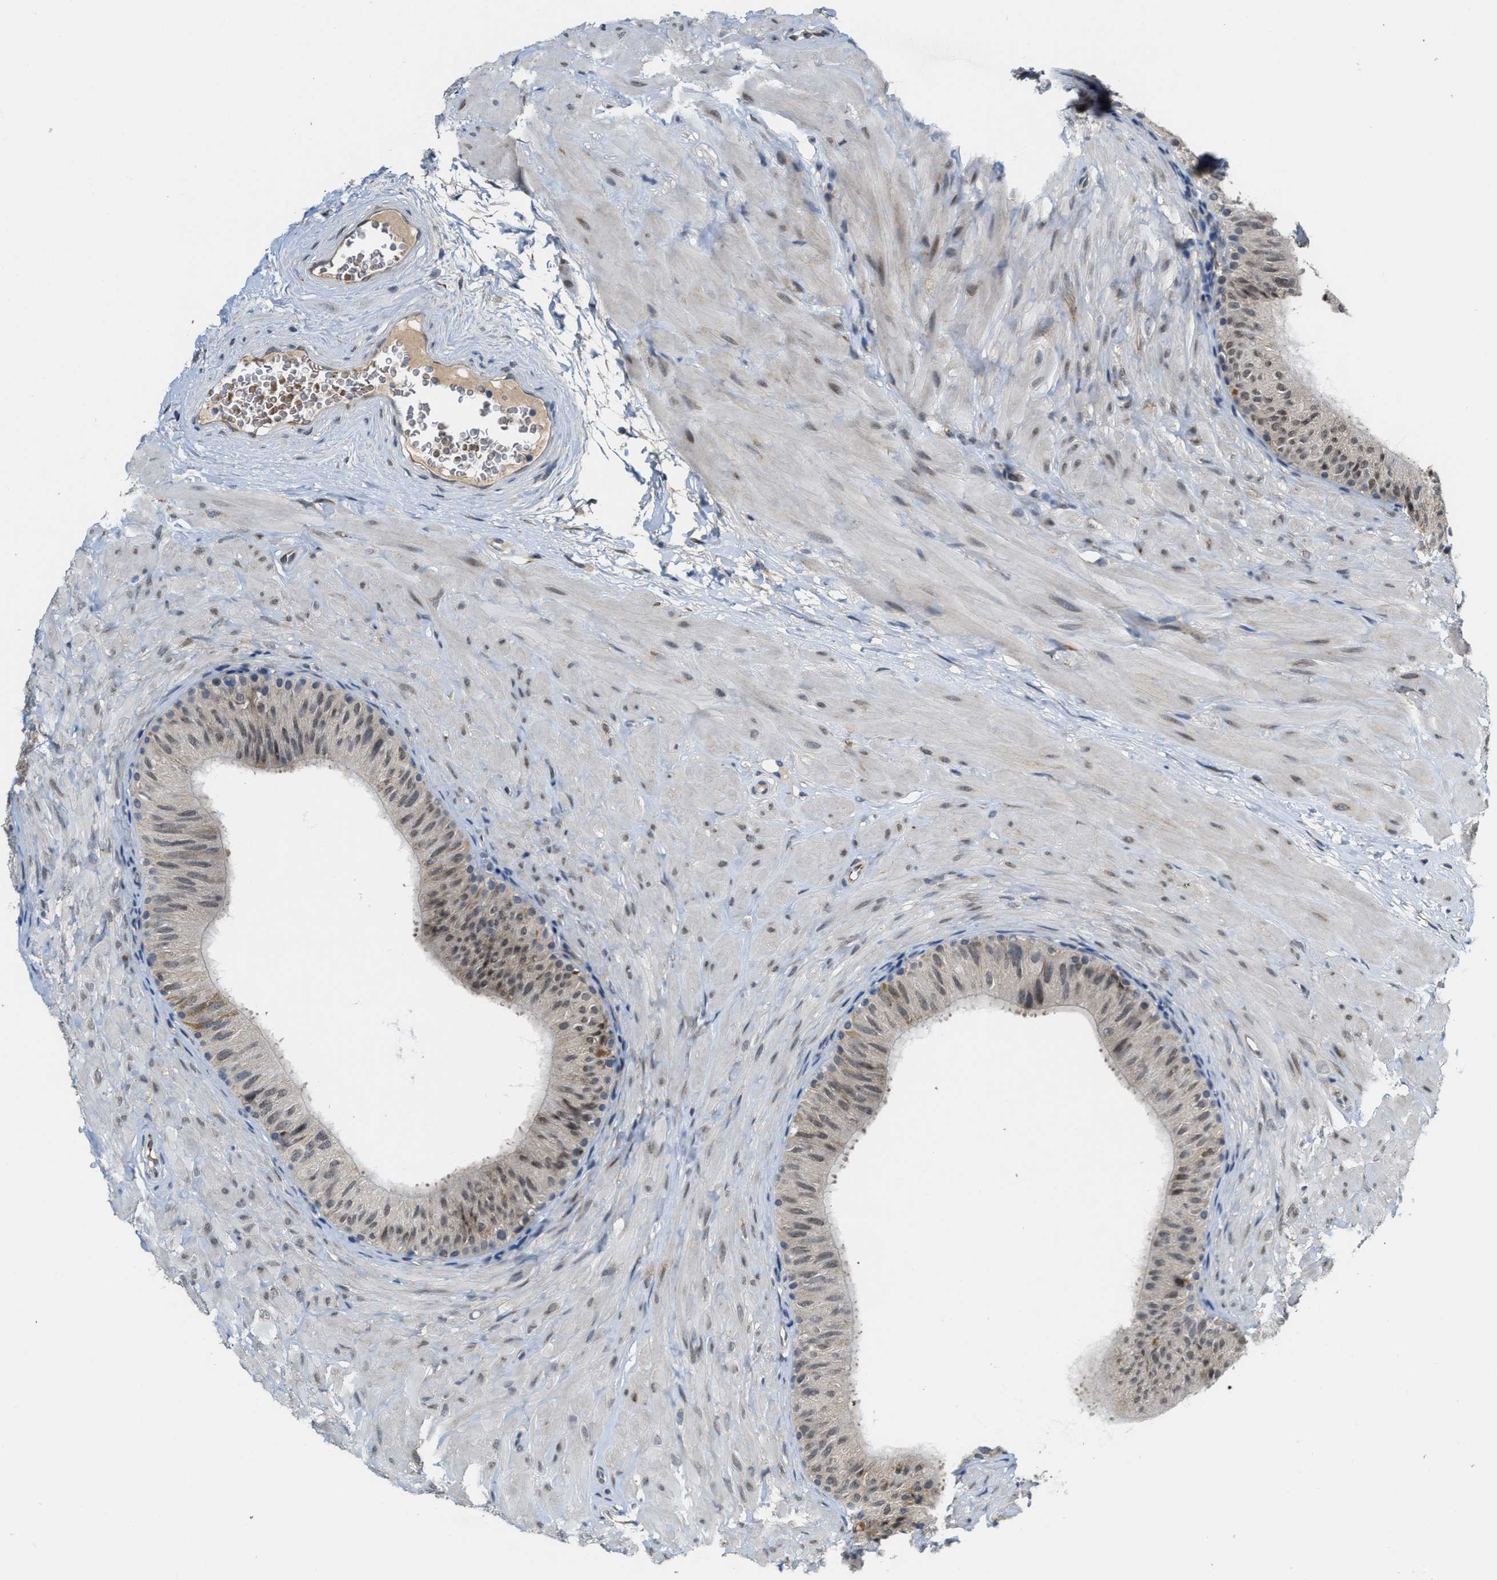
{"staining": {"intensity": "weak", "quantity": ">75%", "location": "nuclear"}, "tissue": "epididymis", "cell_type": "Glandular cells", "image_type": "normal", "snomed": [{"axis": "morphology", "description": "Normal tissue, NOS"}, {"axis": "topography", "description": "Epididymis"}], "caption": "IHC image of unremarkable epididymis stained for a protein (brown), which demonstrates low levels of weak nuclear expression in approximately >75% of glandular cells.", "gene": "KIF24", "patient": {"sex": "male", "age": 34}}